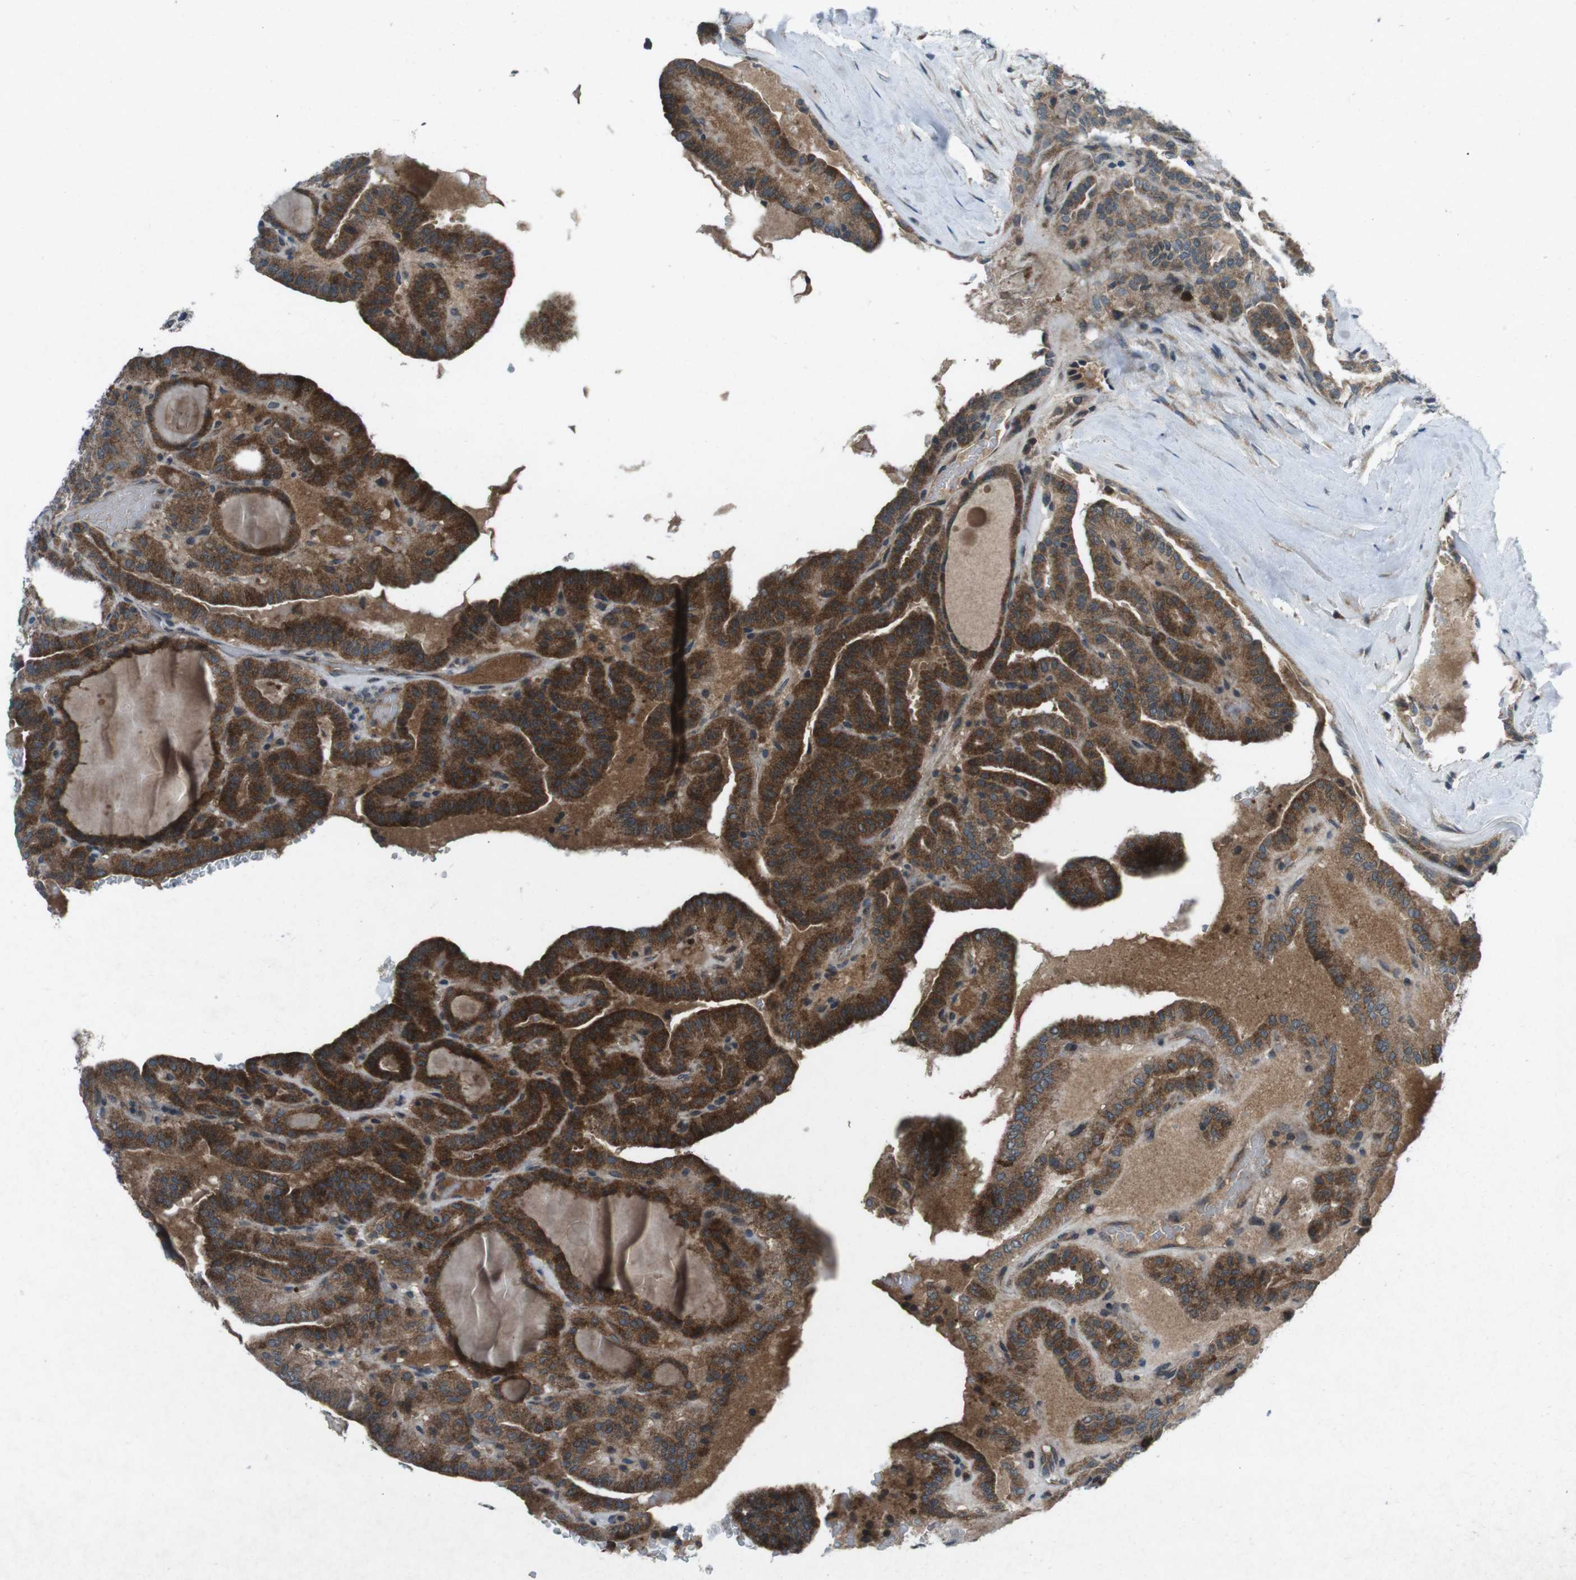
{"staining": {"intensity": "strong", "quantity": ">75%", "location": "cytoplasmic/membranous"}, "tissue": "thyroid cancer", "cell_type": "Tumor cells", "image_type": "cancer", "snomed": [{"axis": "morphology", "description": "Papillary adenocarcinoma, NOS"}, {"axis": "topography", "description": "Thyroid gland"}], "caption": "Thyroid papillary adenocarcinoma stained with immunohistochemistry (IHC) exhibits strong cytoplasmic/membranous staining in approximately >75% of tumor cells. (DAB = brown stain, brightfield microscopy at high magnification).", "gene": "CDK16", "patient": {"sex": "male", "age": 77}}